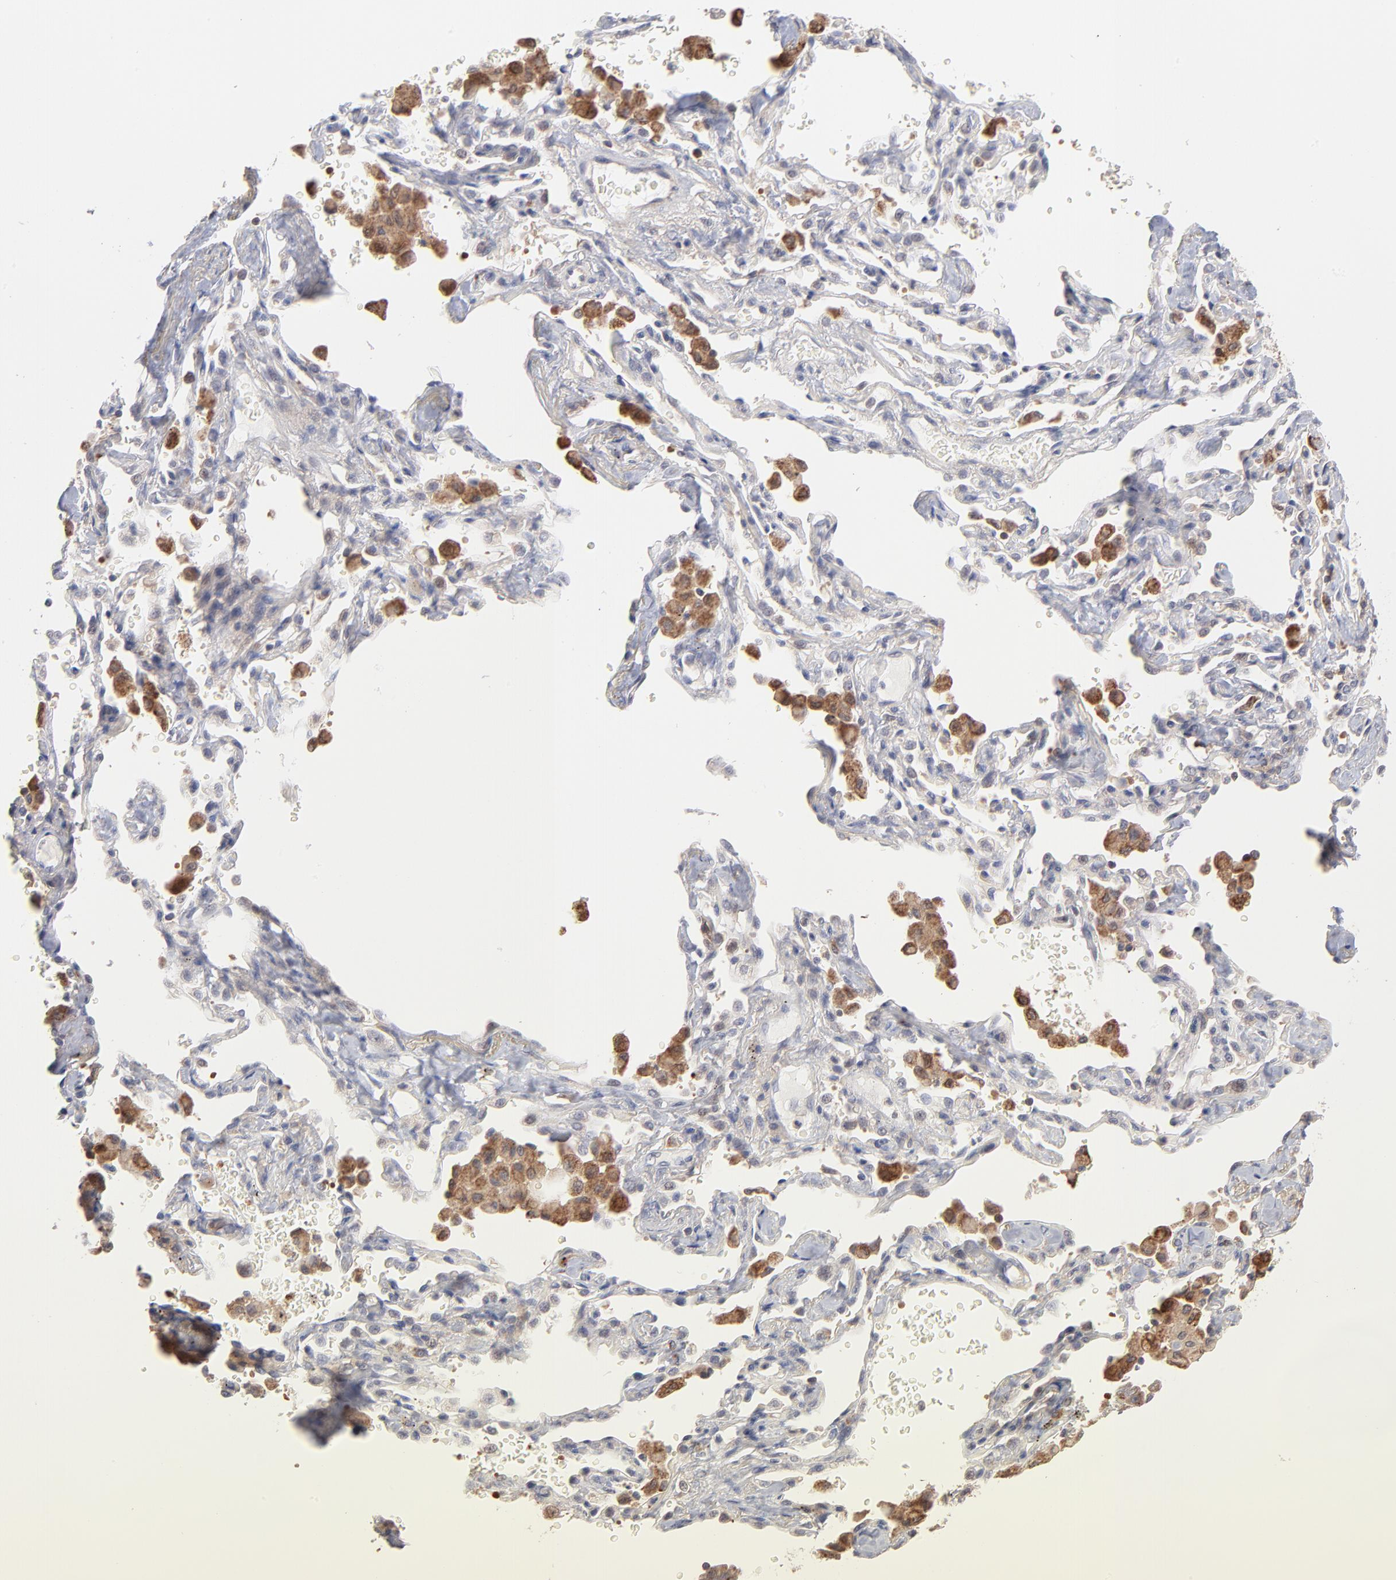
{"staining": {"intensity": "moderate", "quantity": ">75%", "location": "cytoplasmic/membranous"}, "tissue": "lung cancer", "cell_type": "Tumor cells", "image_type": "cancer", "snomed": [{"axis": "morphology", "description": "Adenocarcinoma, NOS"}, {"axis": "topography", "description": "Lung"}], "caption": "Immunohistochemistry of human lung cancer (adenocarcinoma) demonstrates medium levels of moderate cytoplasmic/membranous staining in approximately >75% of tumor cells.", "gene": "IVNS1ABP", "patient": {"sex": "female", "age": 64}}